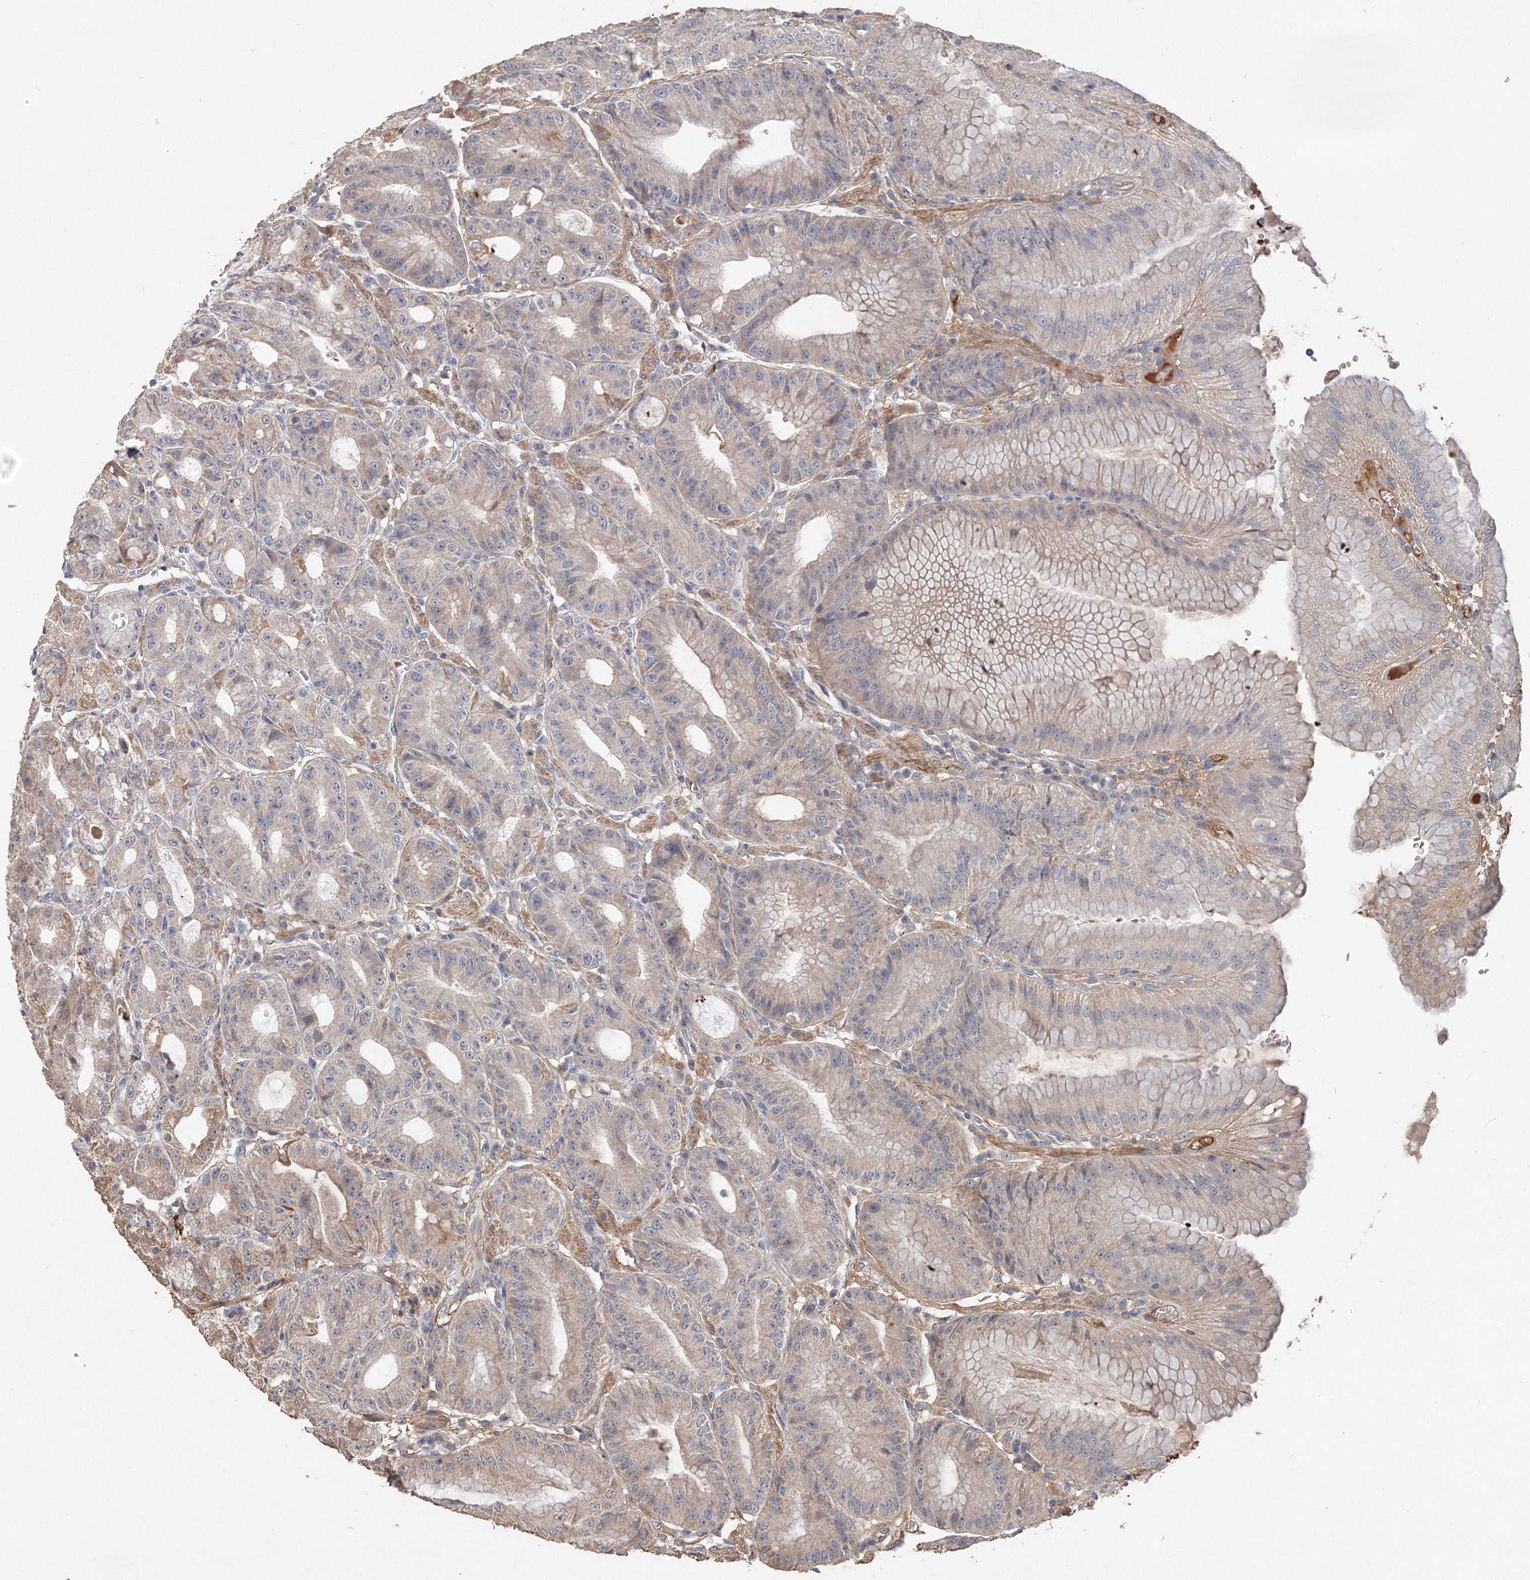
{"staining": {"intensity": "moderate", "quantity": "25%-75%", "location": "cytoplasmic/membranous"}, "tissue": "stomach", "cell_type": "Glandular cells", "image_type": "normal", "snomed": [{"axis": "morphology", "description": "Normal tissue, NOS"}, {"axis": "topography", "description": "Stomach, lower"}], "caption": "The image demonstrates immunohistochemical staining of unremarkable stomach. There is moderate cytoplasmic/membranous positivity is appreciated in about 25%-75% of glandular cells.", "gene": "GRINA", "patient": {"sex": "male", "age": 71}}